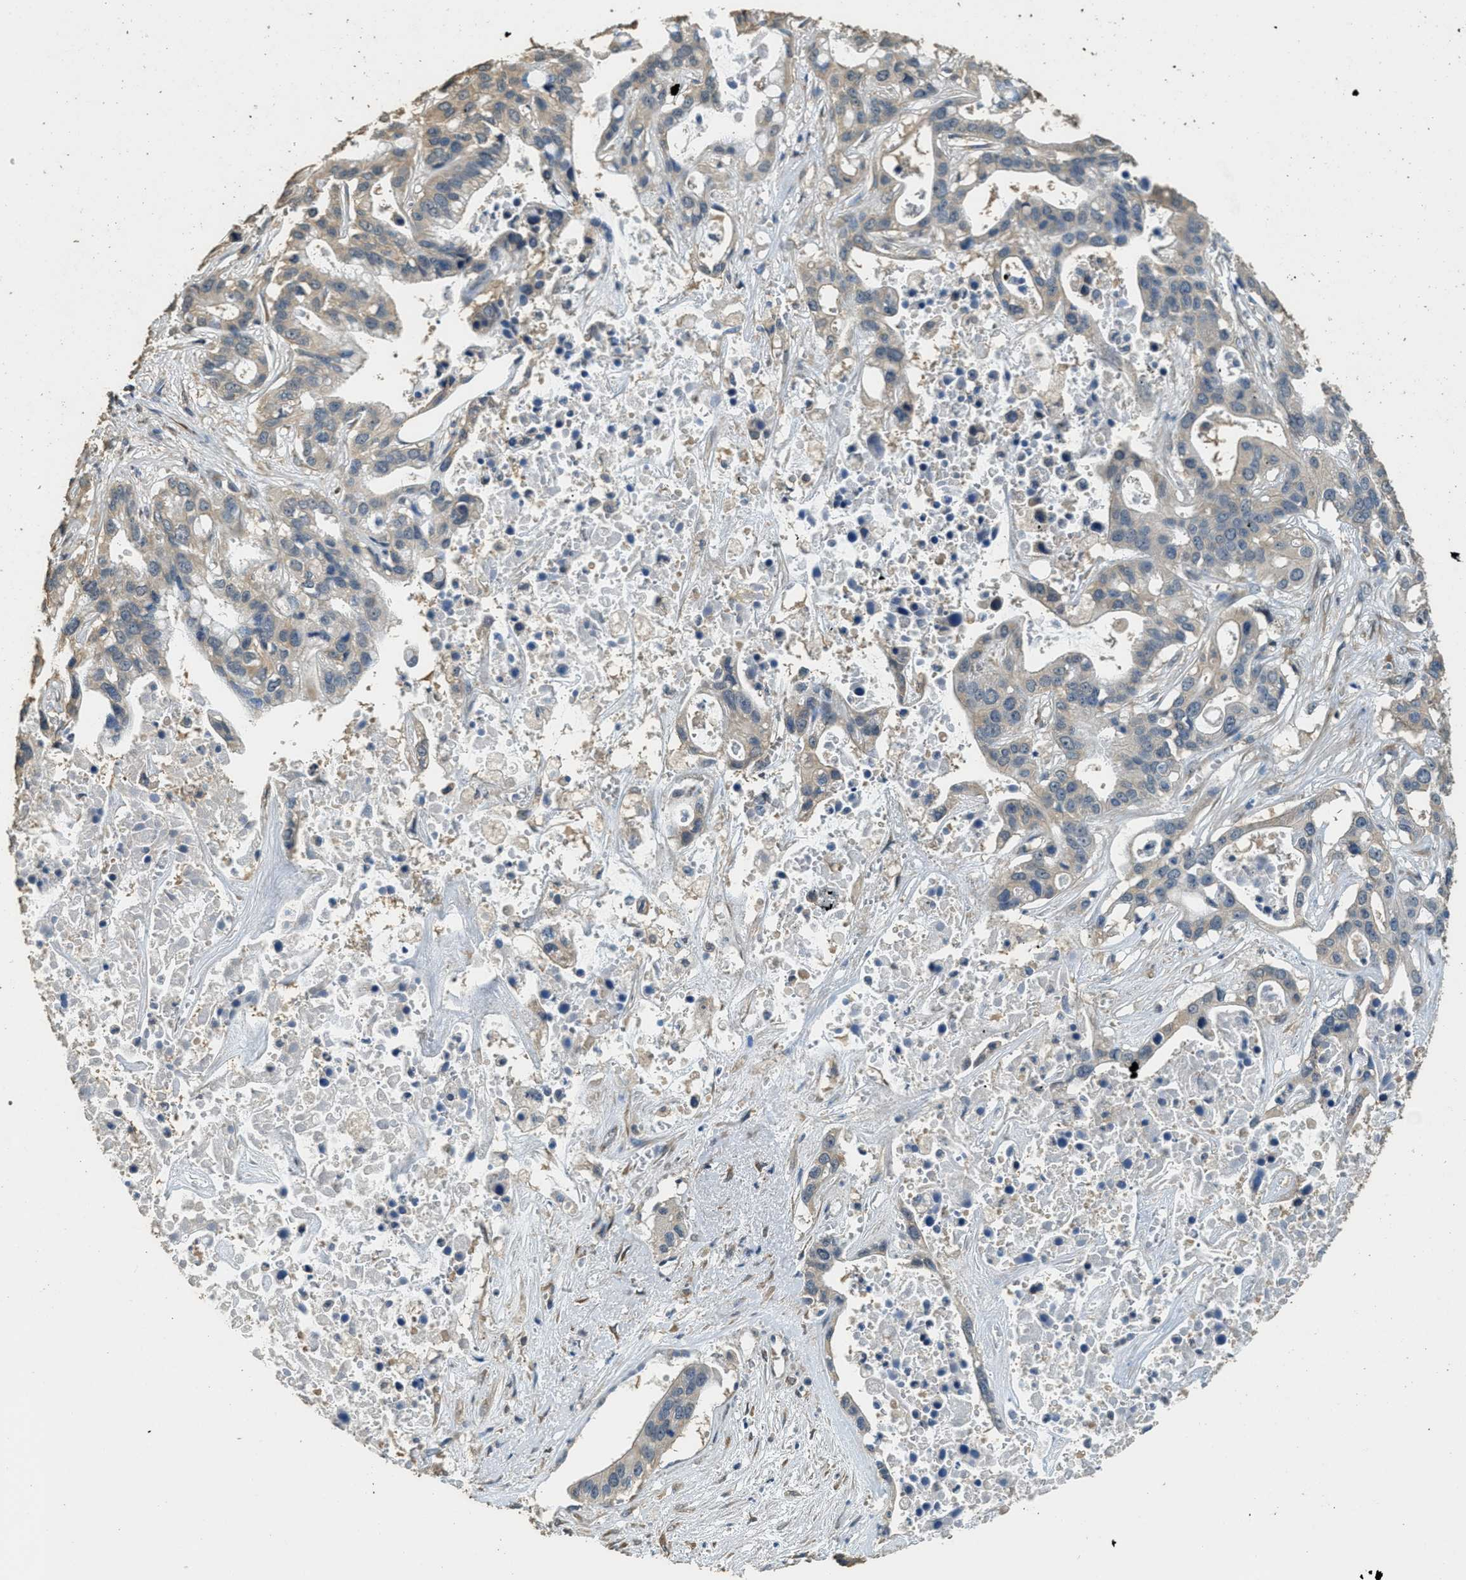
{"staining": {"intensity": "weak", "quantity": "<25%", "location": "cytoplasmic/membranous"}, "tissue": "liver cancer", "cell_type": "Tumor cells", "image_type": "cancer", "snomed": [{"axis": "morphology", "description": "Cholangiocarcinoma"}, {"axis": "topography", "description": "Liver"}], "caption": "Immunohistochemistry photomicrograph of cholangiocarcinoma (liver) stained for a protein (brown), which exhibits no positivity in tumor cells. (Immunohistochemistry (ihc), brightfield microscopy, high magnification).", "gene": "RAB6B", "patient": {"sex": "female", "age": 65}}